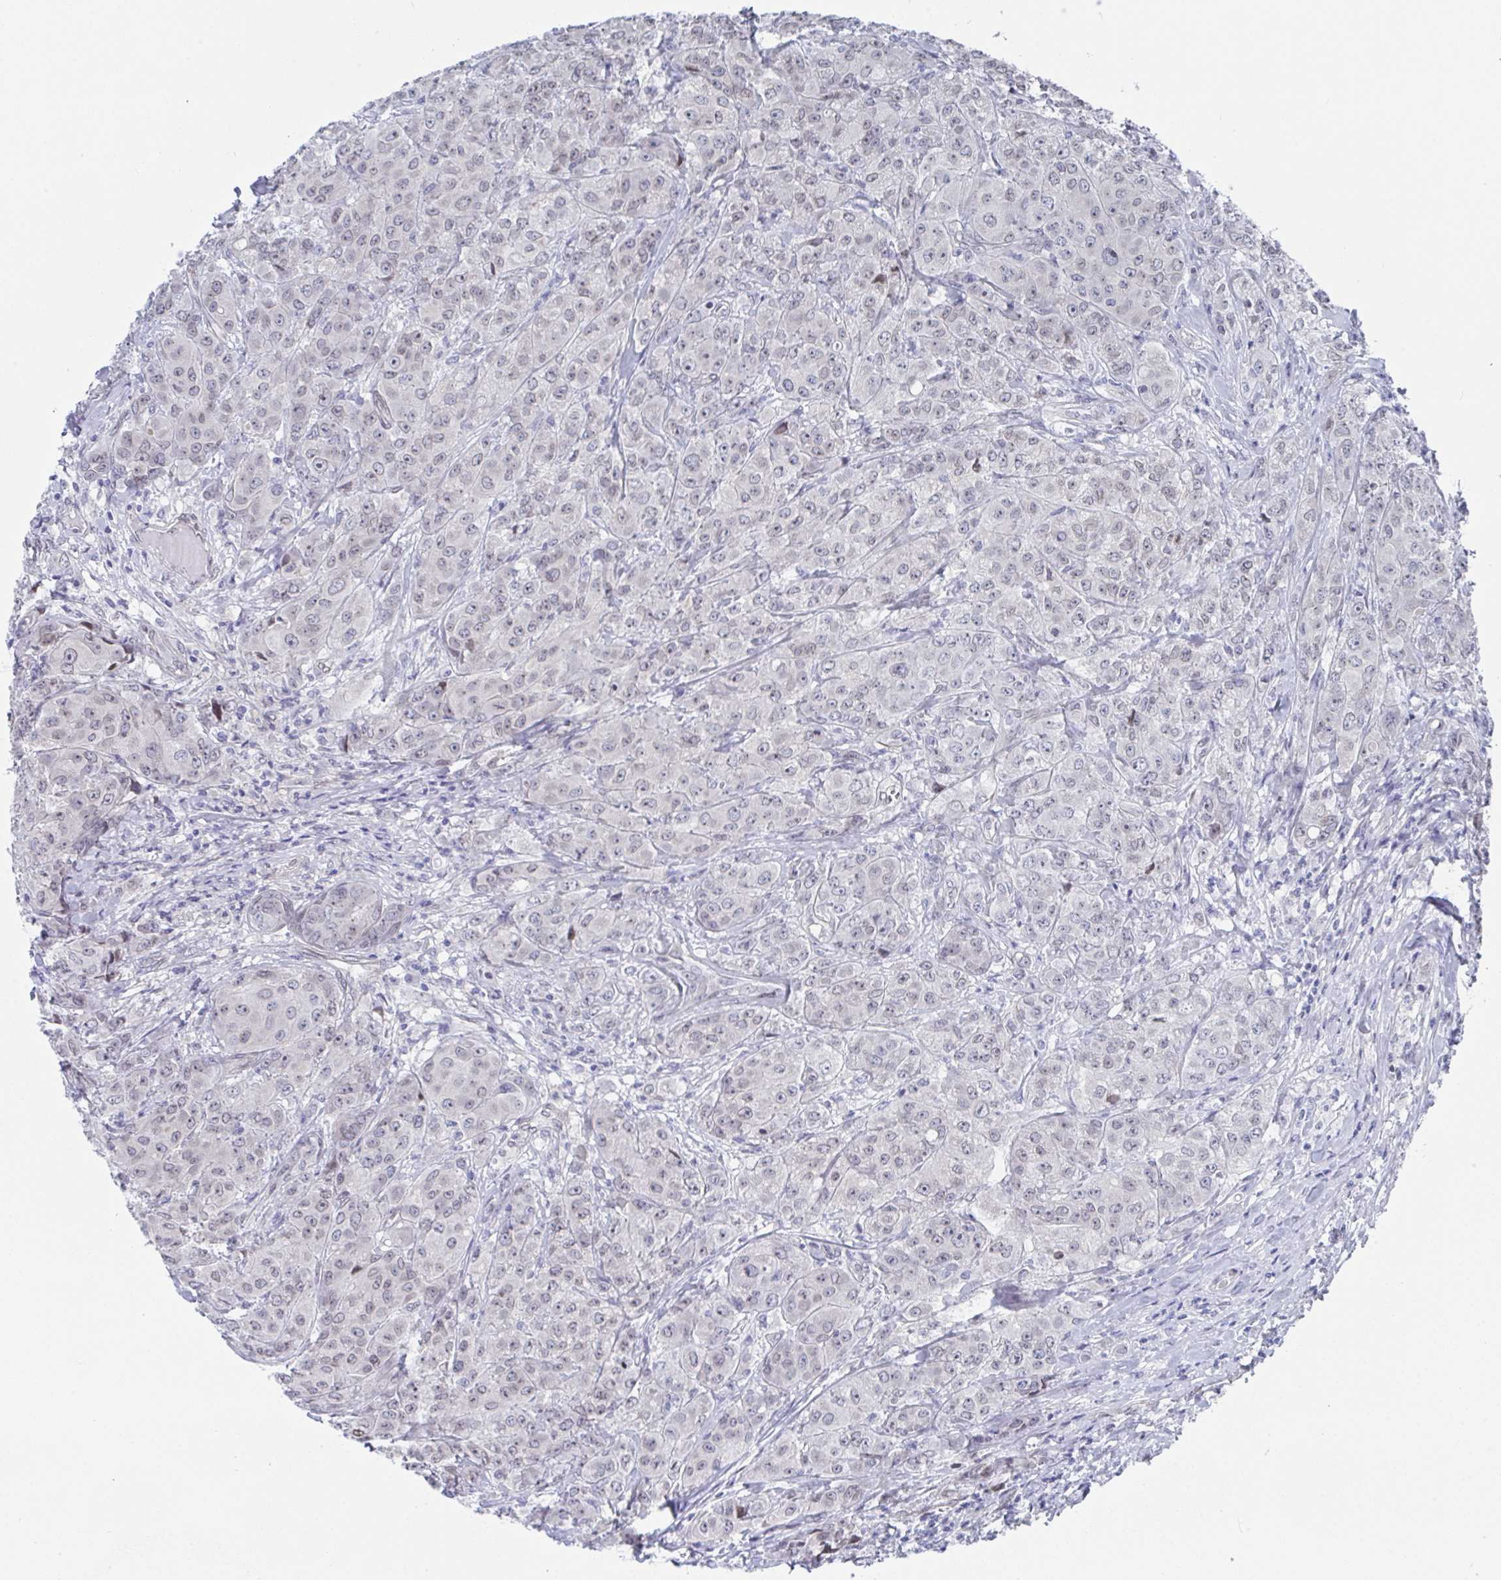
{"staining": {"intensity": "weak", "quantity": ">75%", "location": "nuclear"}, "tissue": "breast cancer", "cell_type": "Tumor cells", "image_type": "cancer", "snomed": [{"axis": "morphology", "description": "Normal tissue, NOS"}, {"axis": "morphology", "description": "Duct carcinoma"}, {"axis": "topography", "description": "Breast"}], "caption": "This image shows immunohistochemistry (IHC) staining of breast intraductal carcinoma, with low weak nuclear staining in approximately >75% of tumor cells.", "gene": "MFSD4A", "patient": {"sex": "female", "age": 43}}